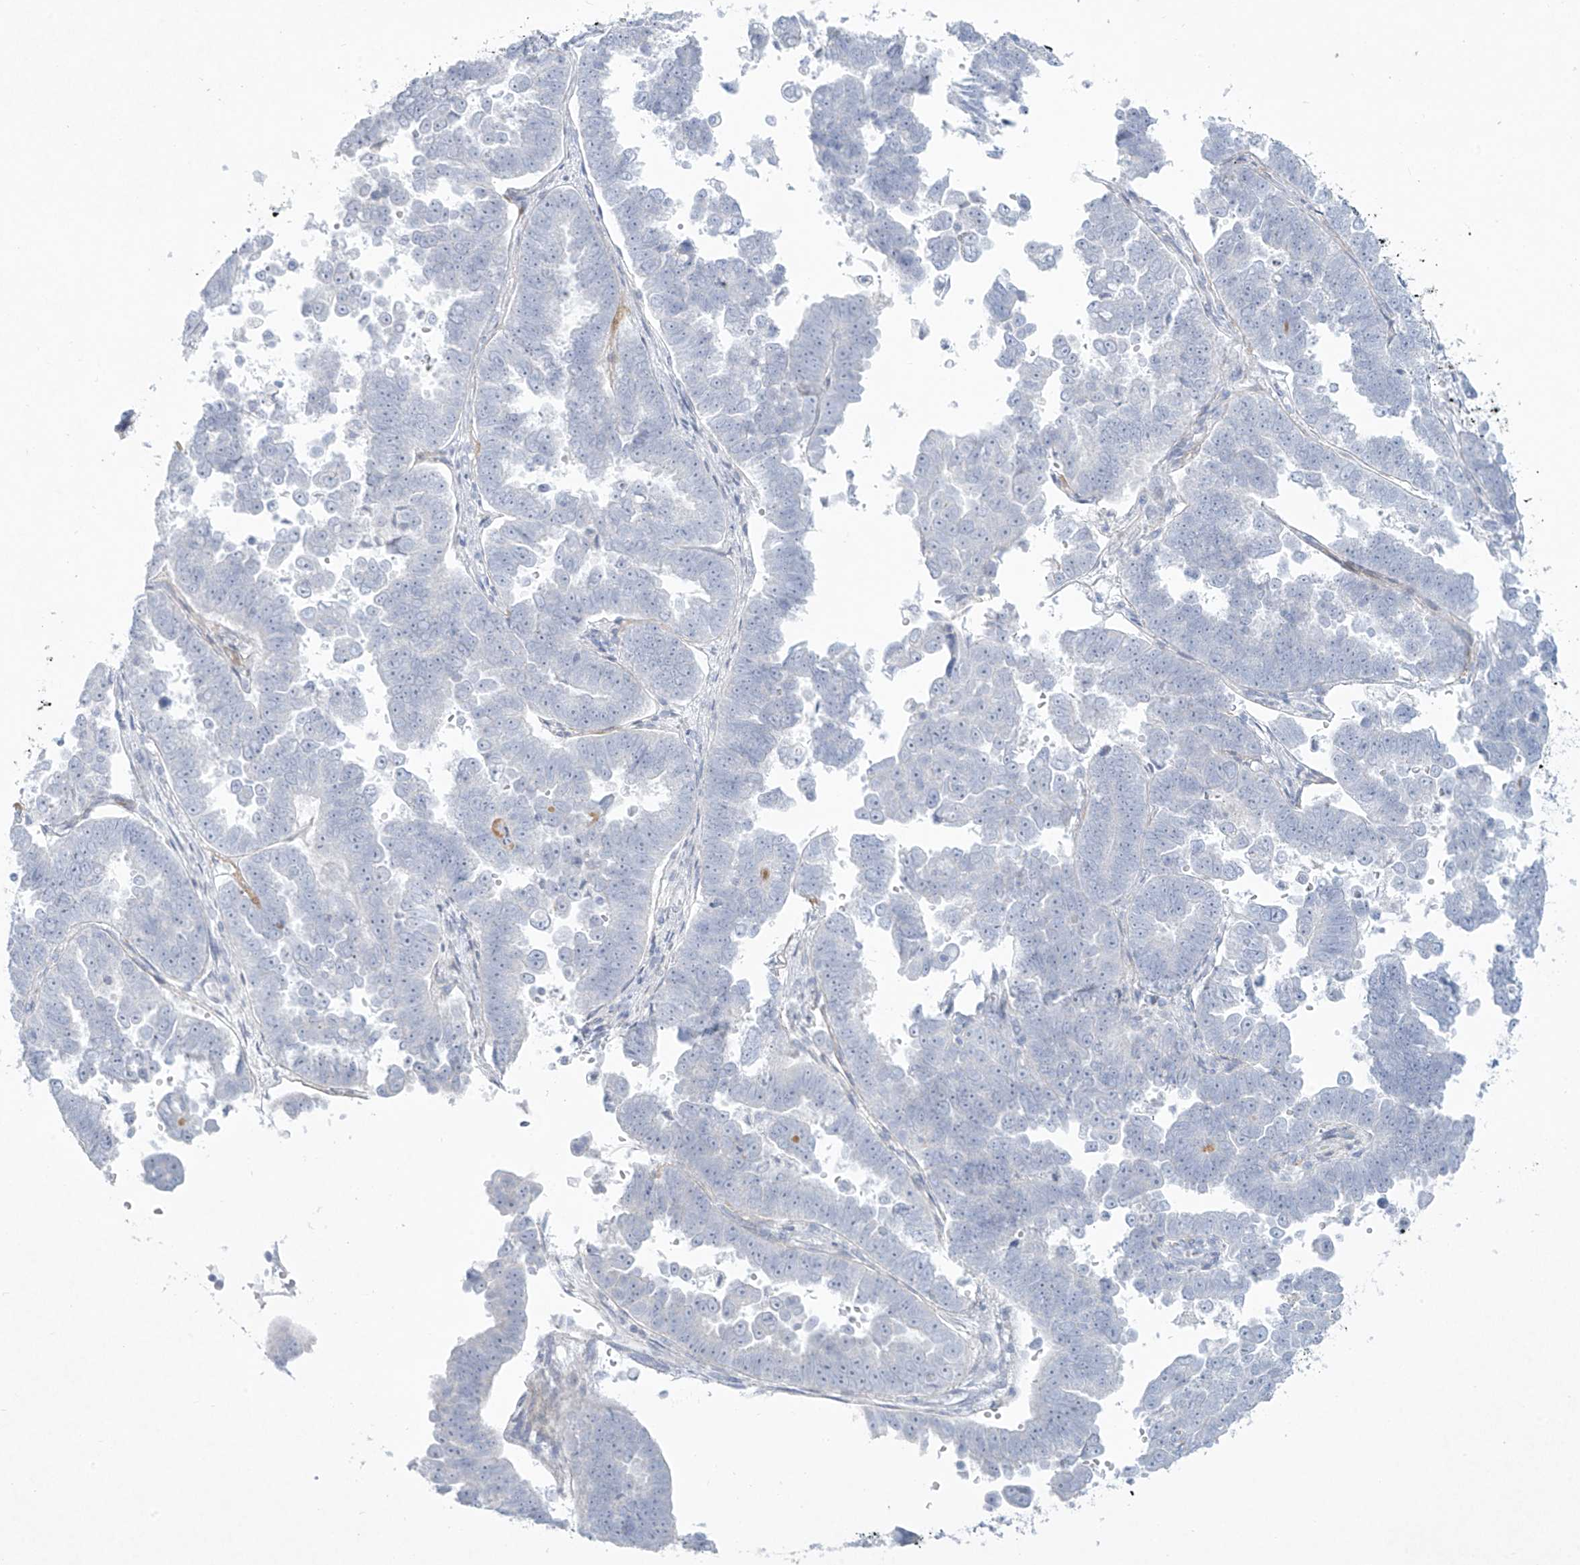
{"staining": {"intensity": "negative", "quantity": "none", "location": "none"}, "tissue": "endometrial cancer", "cell_type": "Tumor cells", "image_type": "cancer", "snomed": [{"axis": "morphology", "description": "Adenocarcinoma, NOS"}, {"axis": "topography", "description": "Endometrium"}], "caption": "Immunohistochemical staining of human endometrial cancer (adenocarcinoma) exhibits no significant positivity in tumor cells.", "gene": "PAX6", "patient": {"sex": "female", "age": 75}}